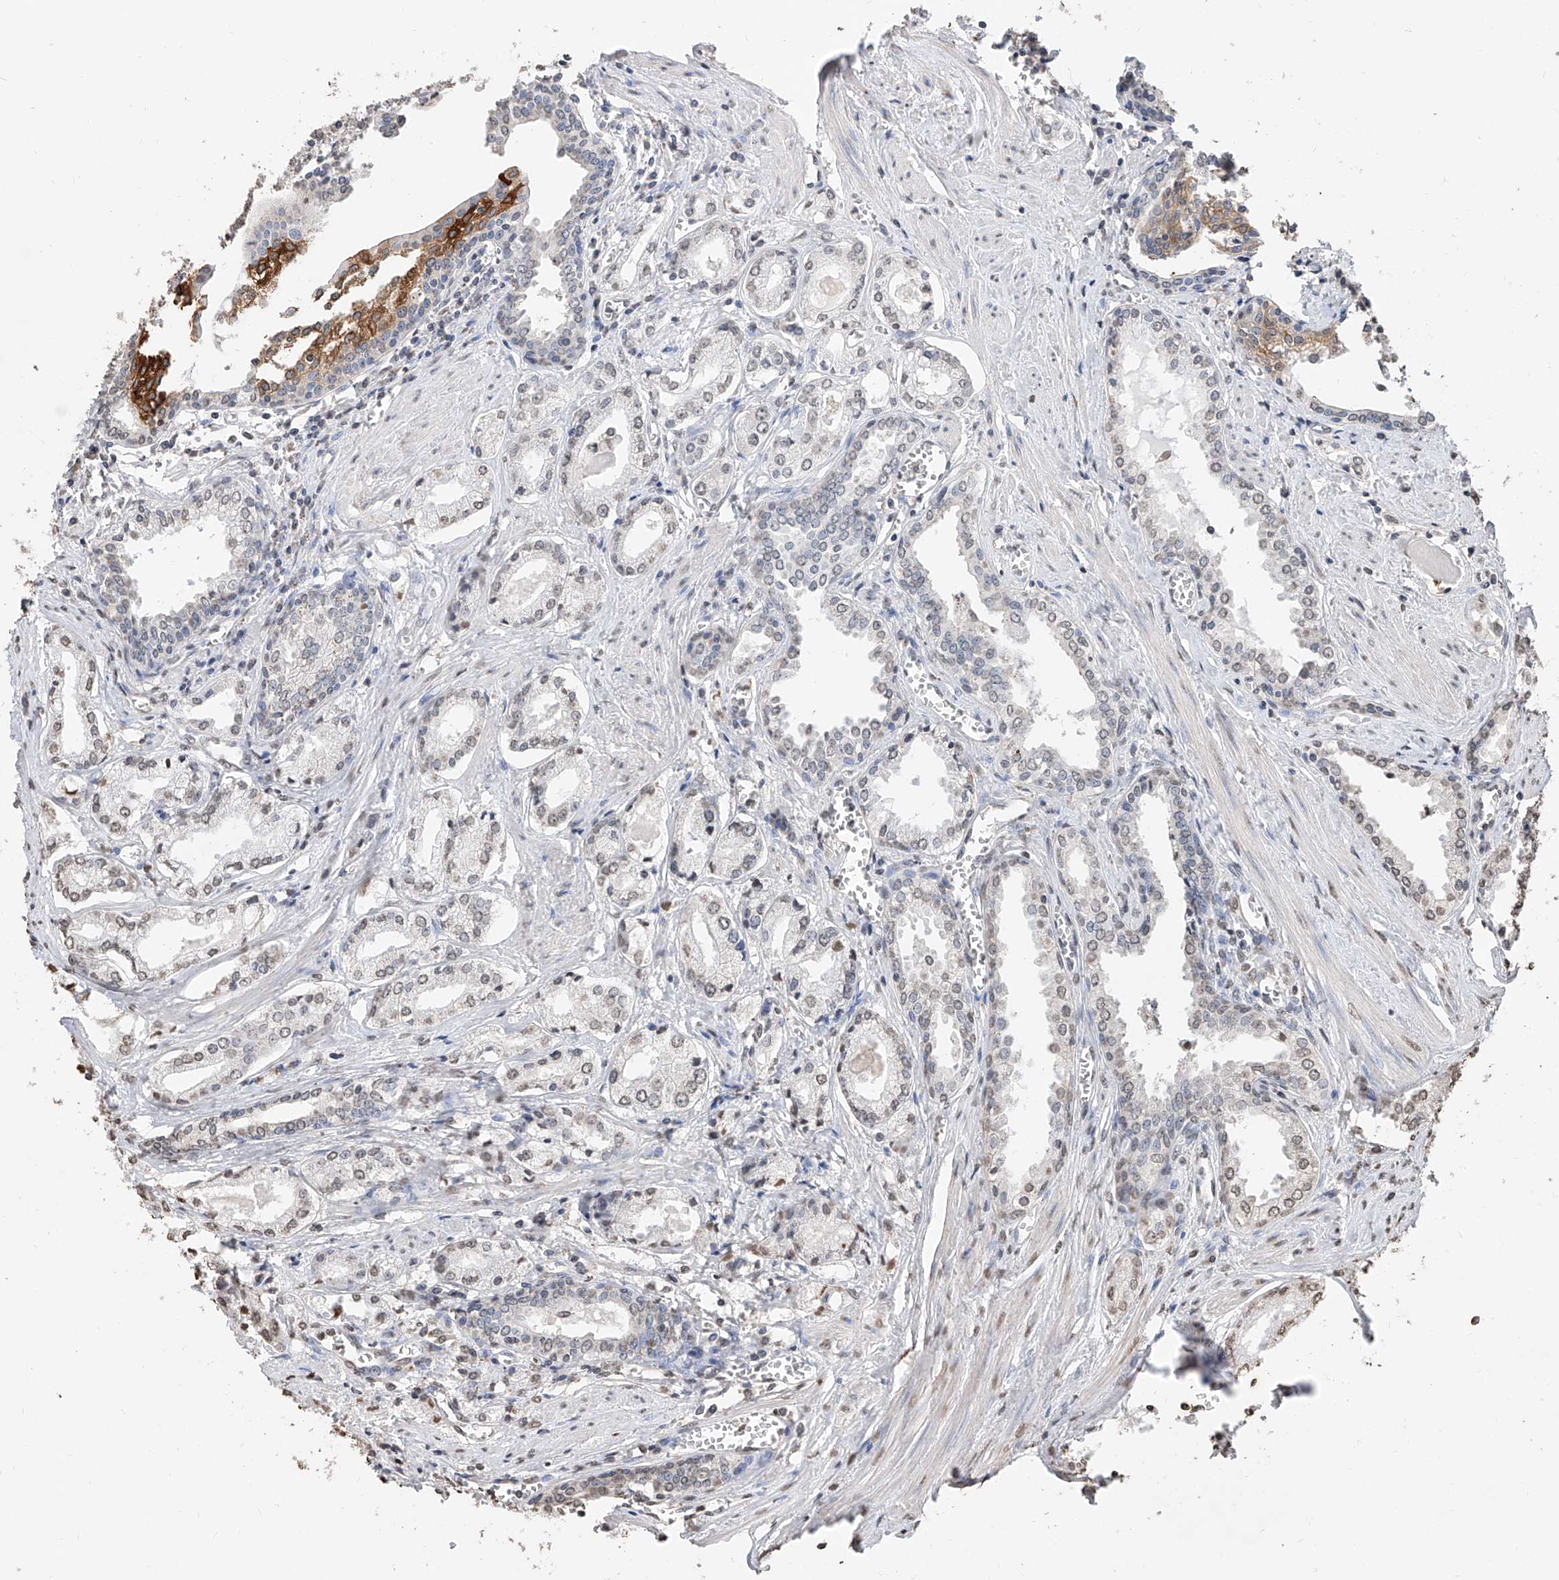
{"staining": {"intensity": "weak", "quantity": "<25%", "location": "nuclear"}, "tissue": "prostate cancer", "cell_type": "Tumor cells", "image_type": "cancer", "snomed": [{"axis": "morphology", "description": "Adenocarcinoma, Low grade"}, {"axis": "topography", "description": "Prostate"}], "caption": "Immunohistochemical staining of human low-grade adenocarcinoma (prostate) demonstrates no significant positivity in tumor cells.", "gene": "RP9", "patient": {"sex": "male", "age": 60}}